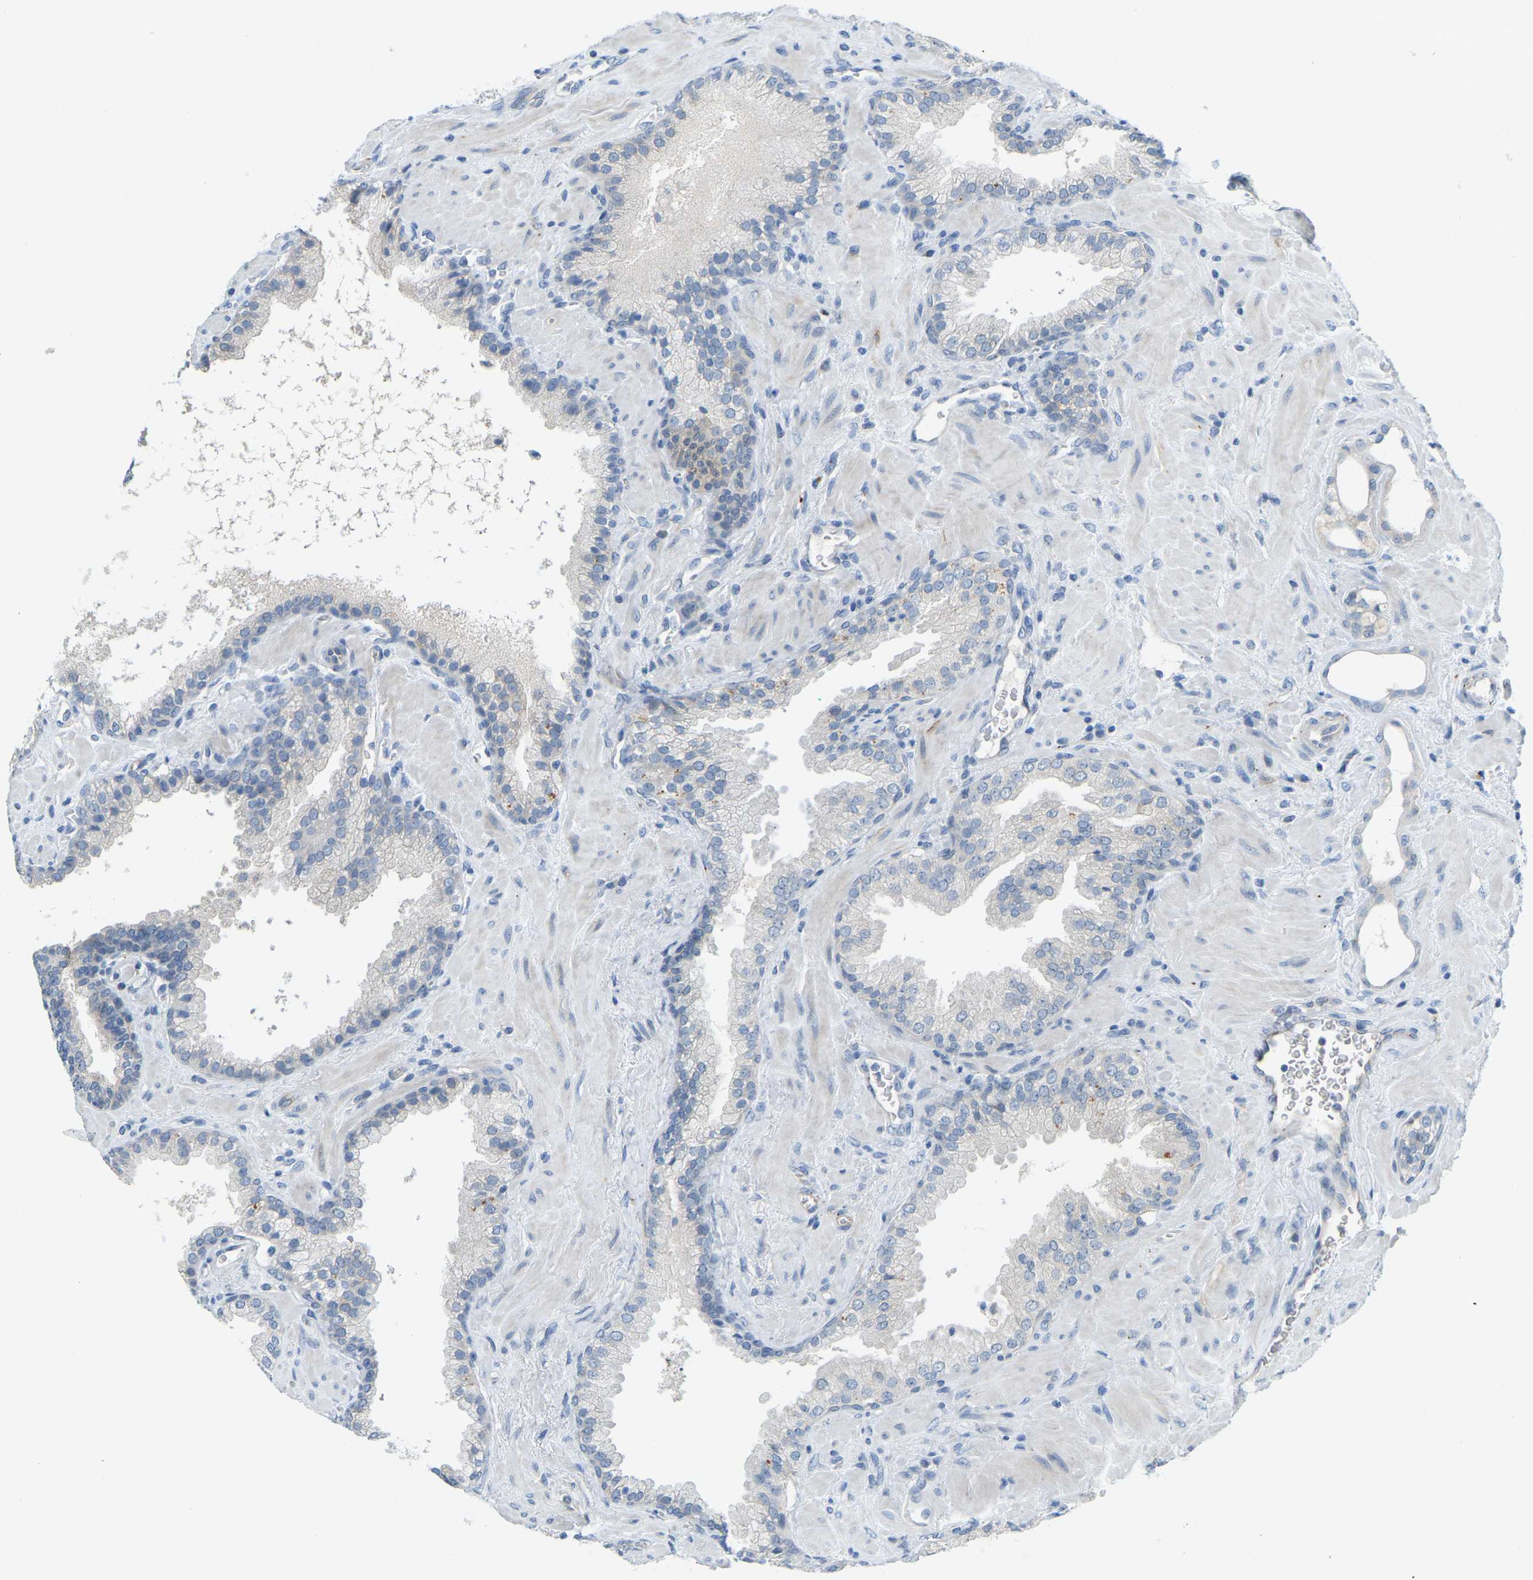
{"staining": {"intensity": "negative", "quantity": "none", "location": "none"}, "tissue": "prostate cancer", "cell_type": "Tumor cells", "image_type": "cancer", "snomed": [{"axis": "morphology", "description": "Adenocarcinoma, Low grade"}, {"axis": "topography", "description": "Prostate"}], "caption": "Human prostate adenocarcinoma (low-grade) stained for a protein using immunohistochemistry displays no expression in tumor cells.", "gene": "NME8", "patient": {"sex": "male", "age": 71}}